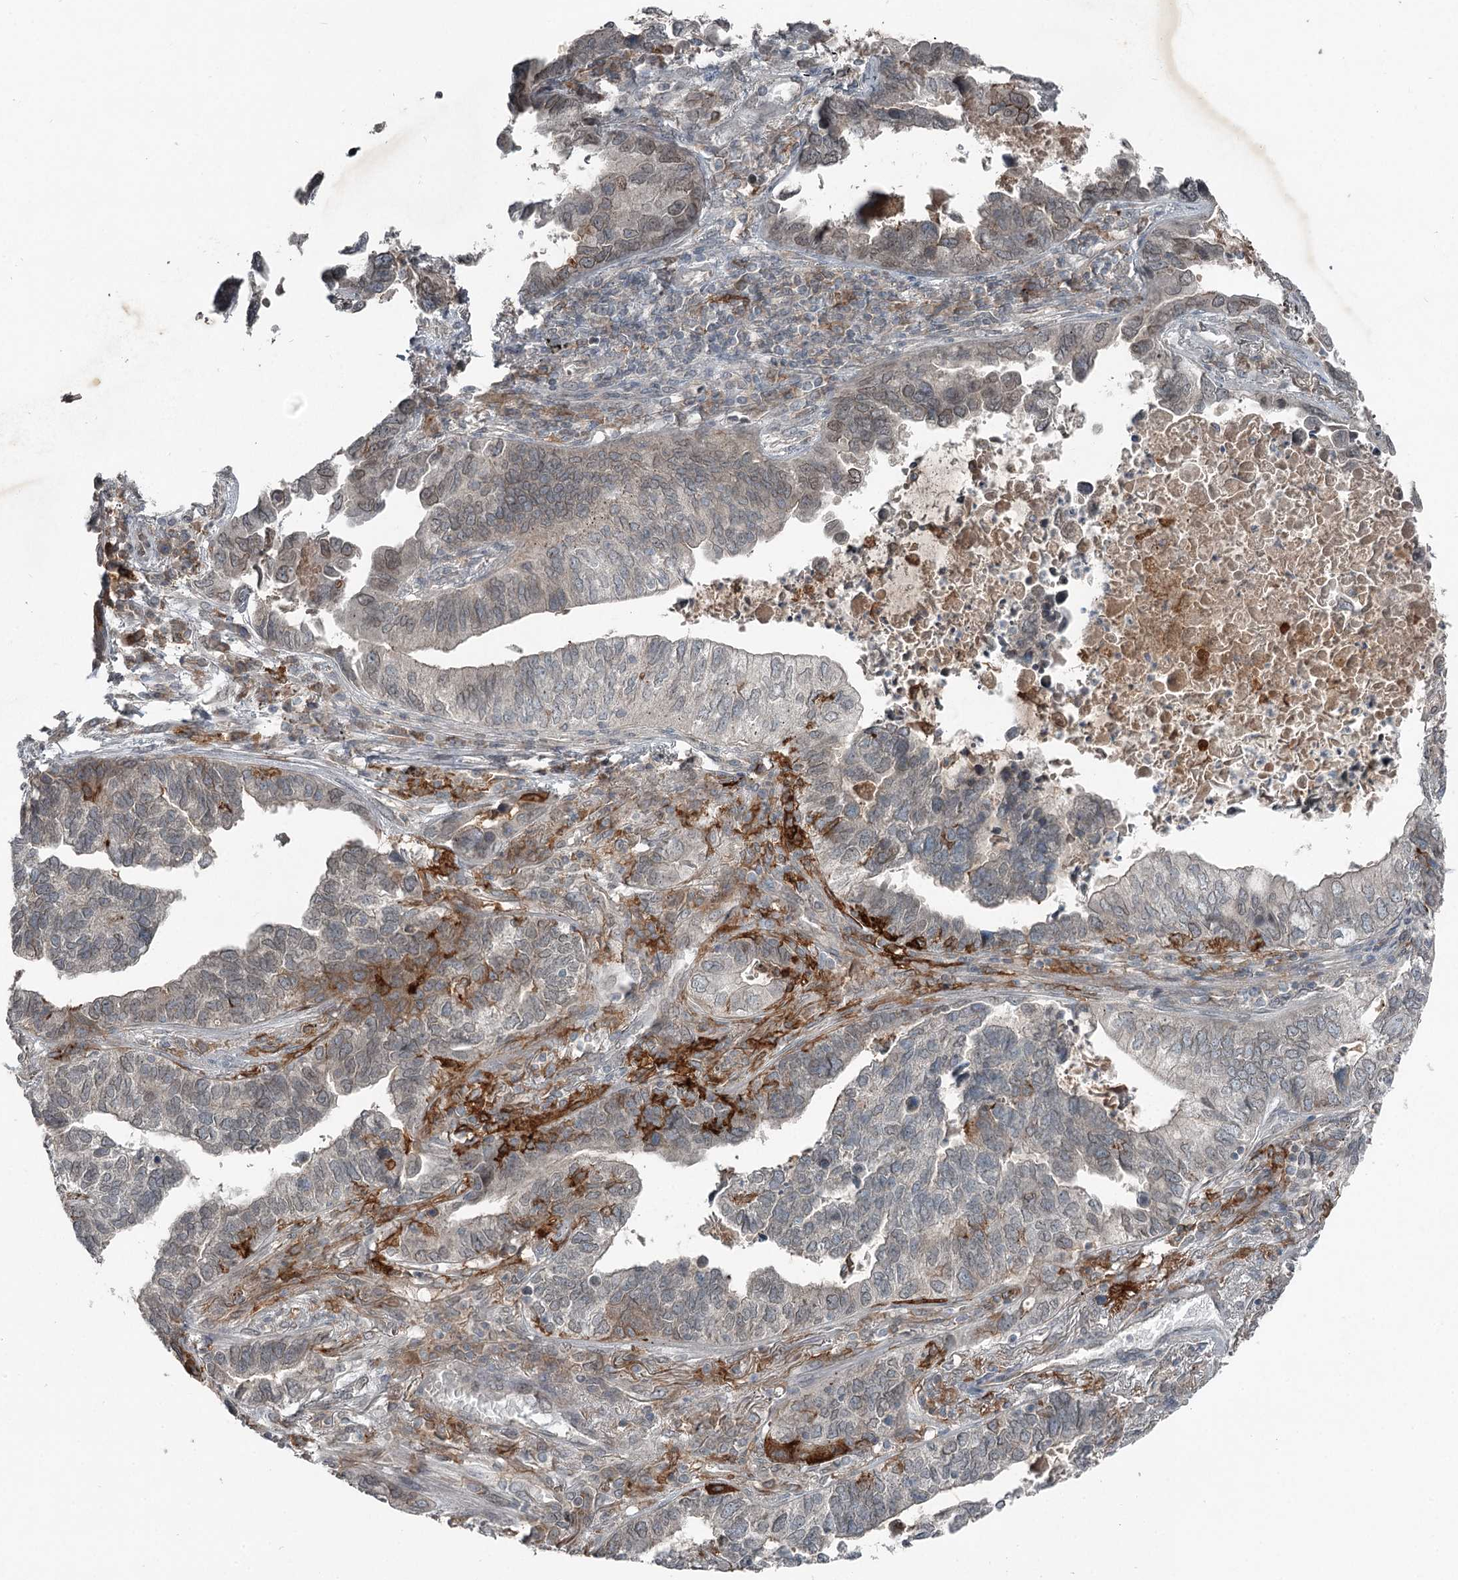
{"staining": {"intensity": "moderate", "quantity": "<25%", "location": "cytoplasmic/membranous"}, "tissue": "lung cancer", "cell_type": "Tumor cells", "image_type": "cancer", "snomed": [{"axis": "morphology", "description": "Adenocarcinoma, NOS"}, {"axis": "topography", "description": "Lung"}], "caption": "Protein staining reveals moderate cytoplasmic/membranous expression in about <25% of tumor cells in adenocarcinoma (lung).", "gene": "SLC39A8", "patient": {"sex": "male", "age": 67}}